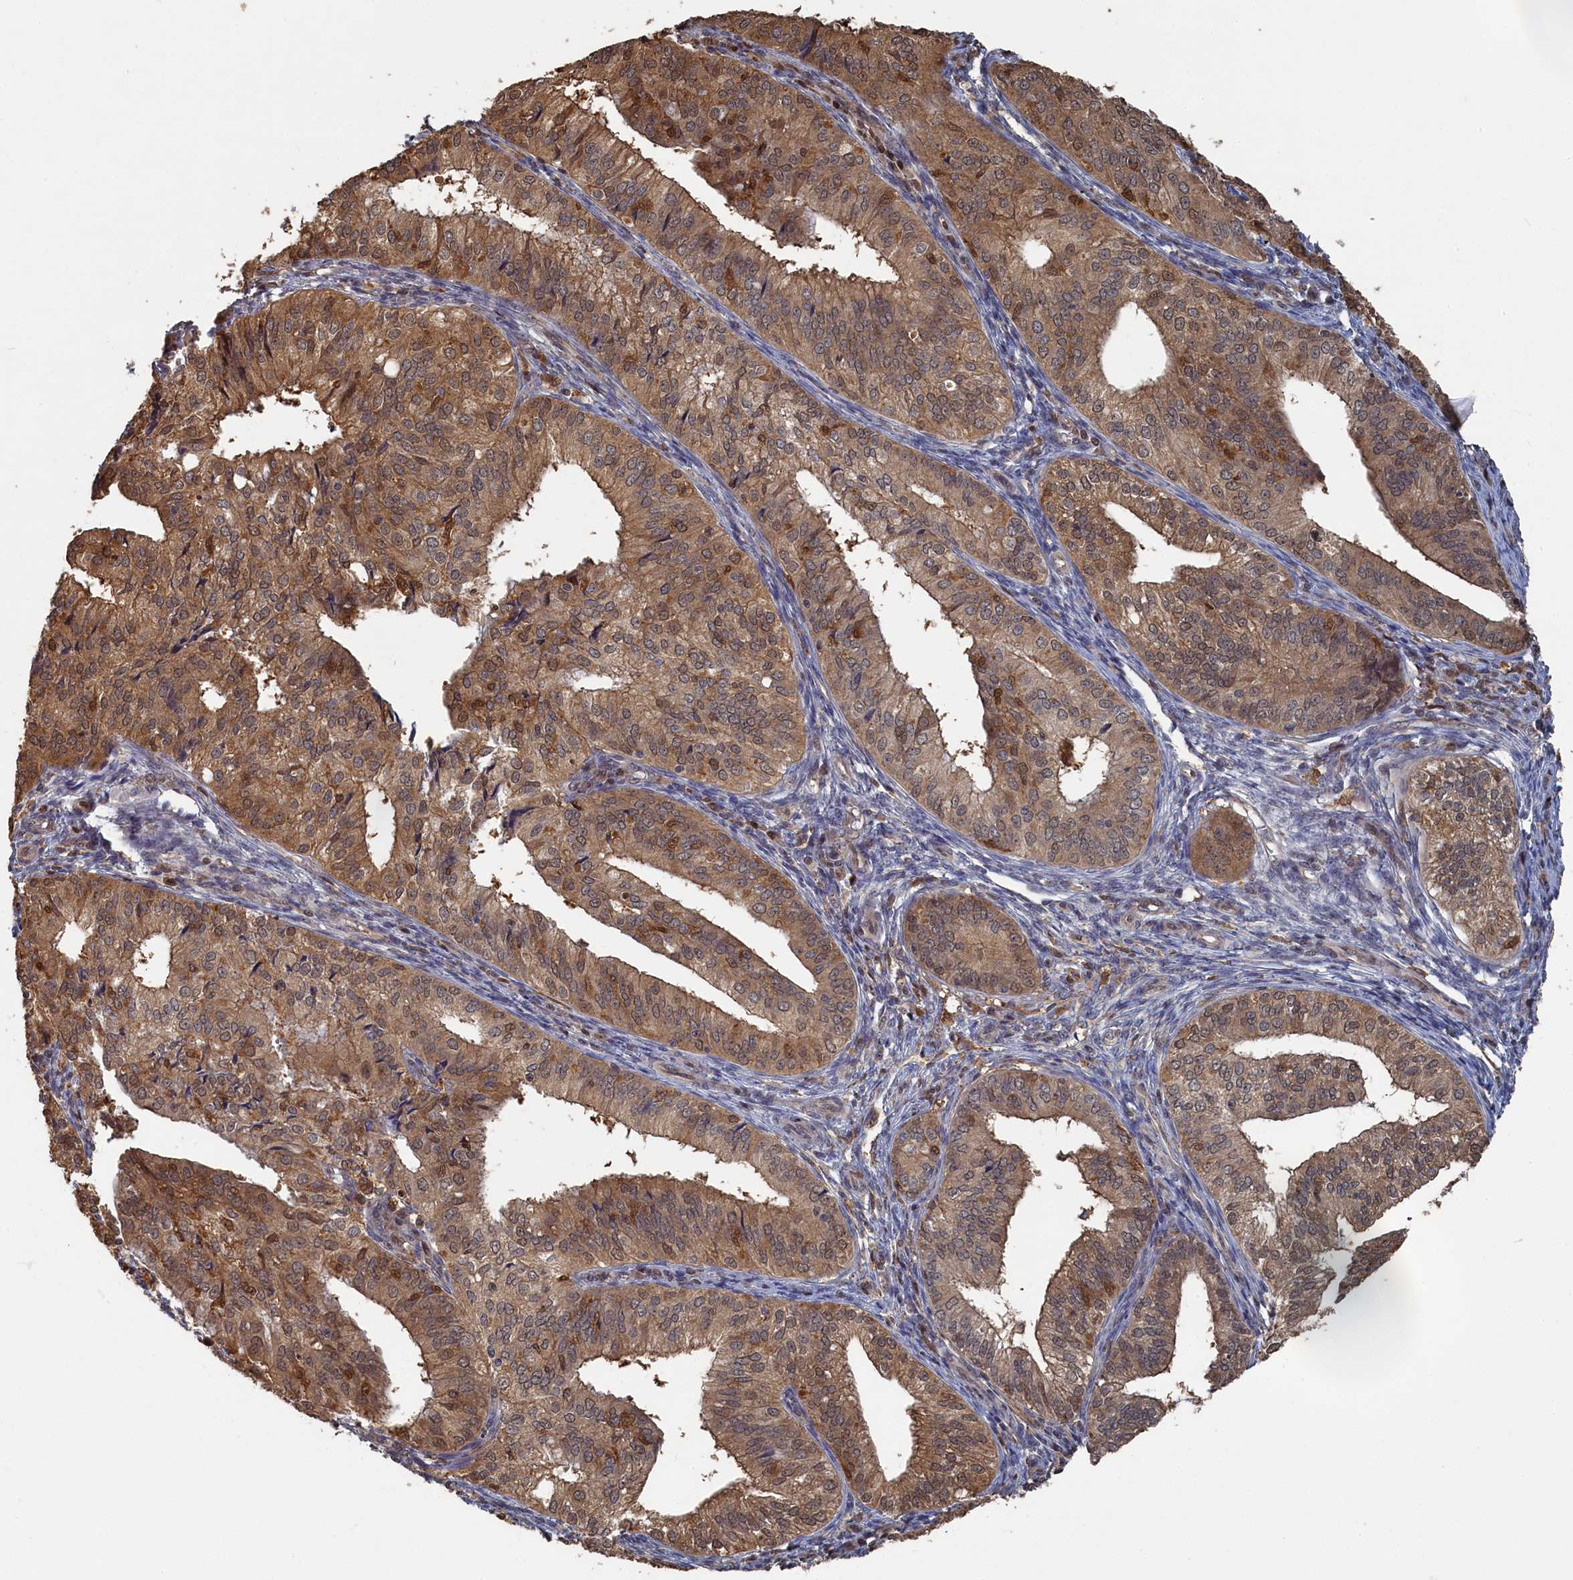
{"staining": {"intensity": "moderate", "quantity": ">75%", "location": "cytoplasmic/membranous,nuclear"}, "tissue": "endometrial cancer", "cell_type": "Tumor cells", "image_type": "cancer", "snomed": [{"axis": "morphology", "description": "Adenocarcinoma, NOS"}, {"axis": "topography", "description": "Endometrium"}], "caption": "DAB immunohistochemical staining of human endometrial cancer (adenocarcinoma) shows moderate cytoplasmic/membranous and nuclear protein positivity in approximately >75% of tumor cells.", "gene": "UCHL3", "patient": {"sex": "female", "age": 50}}